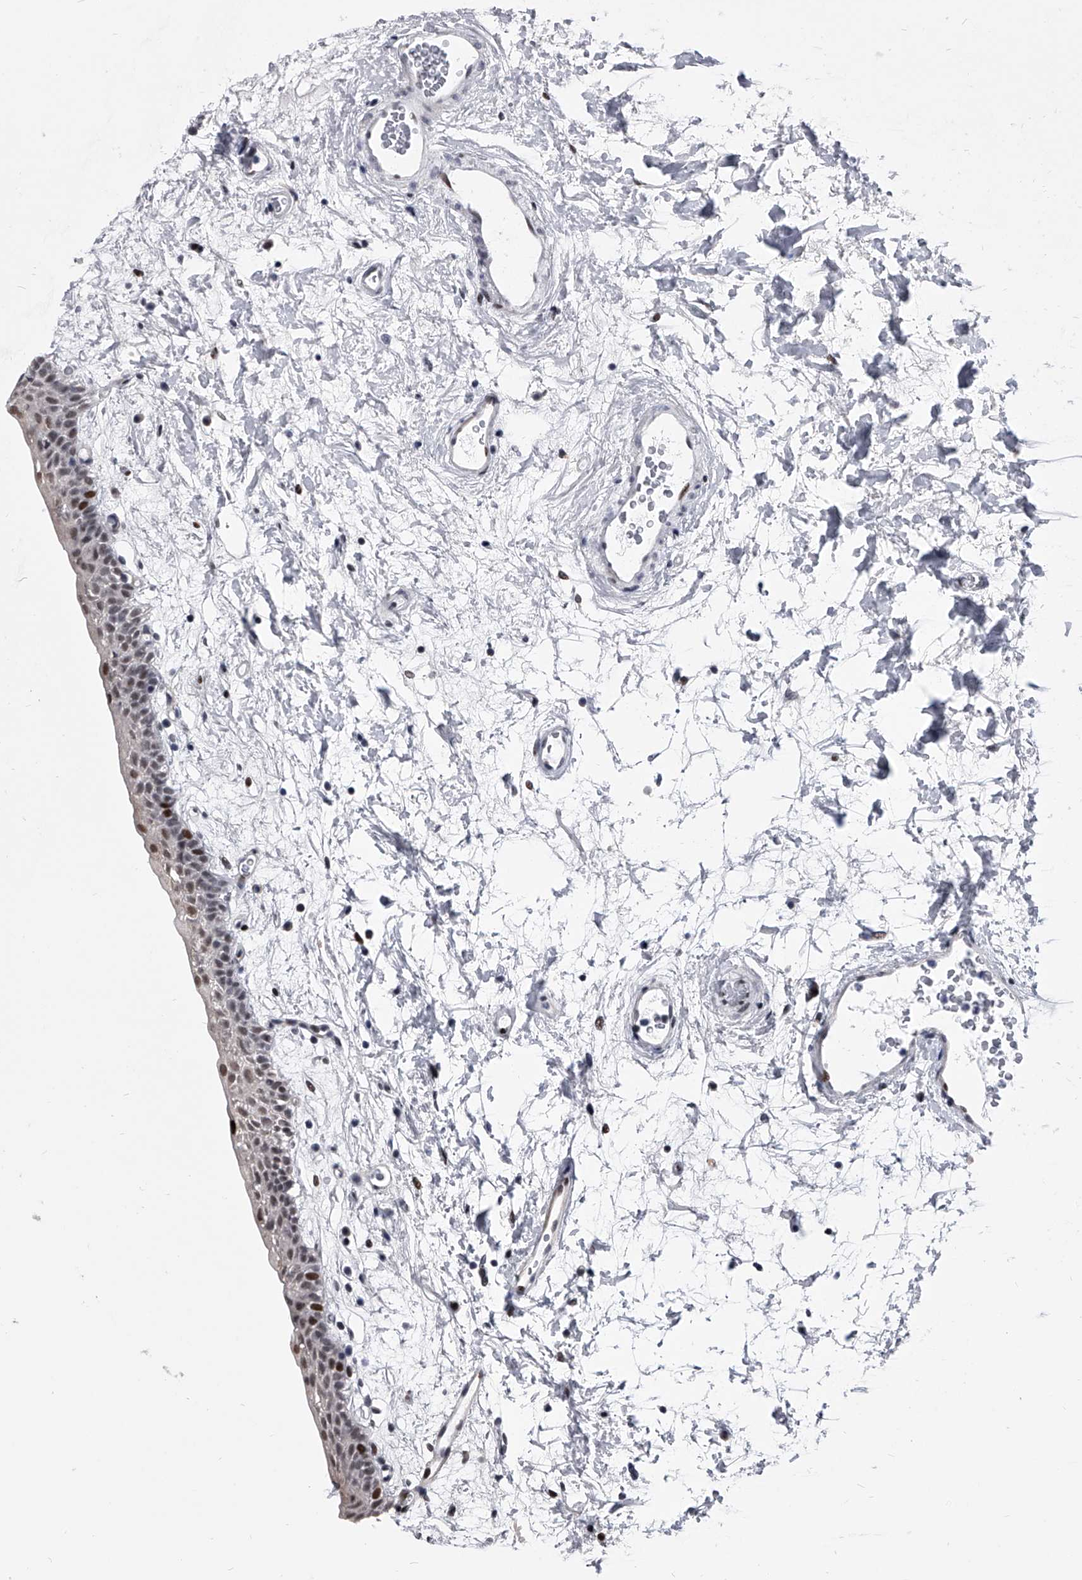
{"staining": {"intensity": "strong", "quantity": "25%-75%", "location": "nuclear"}, "tissue": "urinary bladder", "cell_type": "Urothelial cells", "image_type": "normal", "snomed": [{"axis": "morphology", "description": "Normal tissue, NOS"}, {"axis": "topography", "description": "Urinary bladder"}], "caption": "DAB (3,3'-diaminobenzidine) immunohistochemical staining of unremarkable human urinary bladder shows strong nuclear protein positivity in approximately 25%-75% of urothelial cells.", "gene": "CMTR1", "patient": {"sex": "male", "age": 83}}